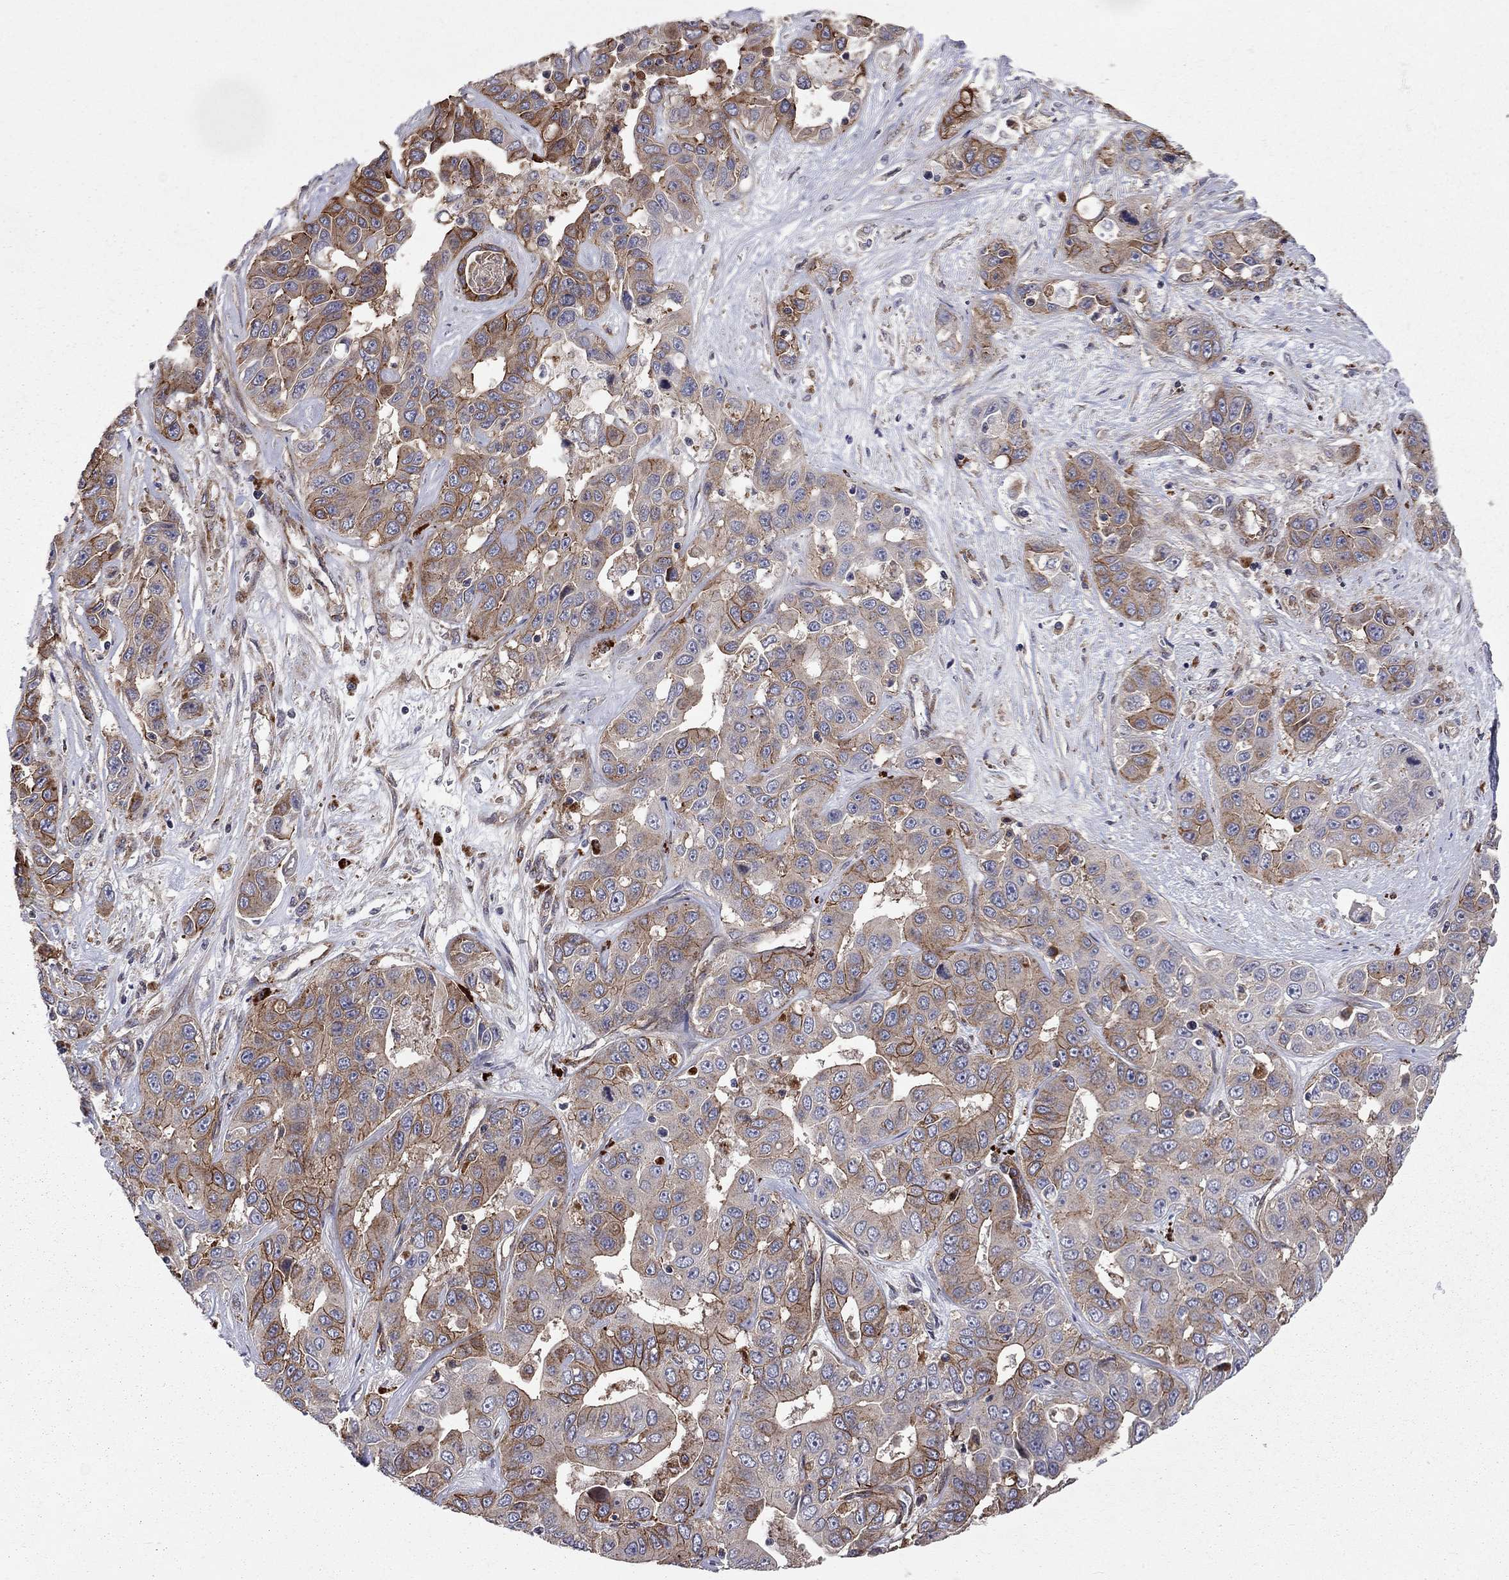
{"staining": {"intensity": "strong", "quantity": "<25%", "location": "cytoplasmic/membranous"}, "tissue": "liver cancer", "cell_type": "Tumor cells", "image_type": "cancer", "snomed": [{"axis": "morphology", "description": "Cholangiocarcinoma"}, {"axis": "topography", "description": "Liver"}], "caption": "Liver cancer (cholangiocarcinoma) was stained to show a protein in brown. There is medium levels of strong cytoplasmic/membranous staining in approximately <25% of tumor cells.", "gene": "RASEF", "patient": {"sex": "female", "age": 52}}